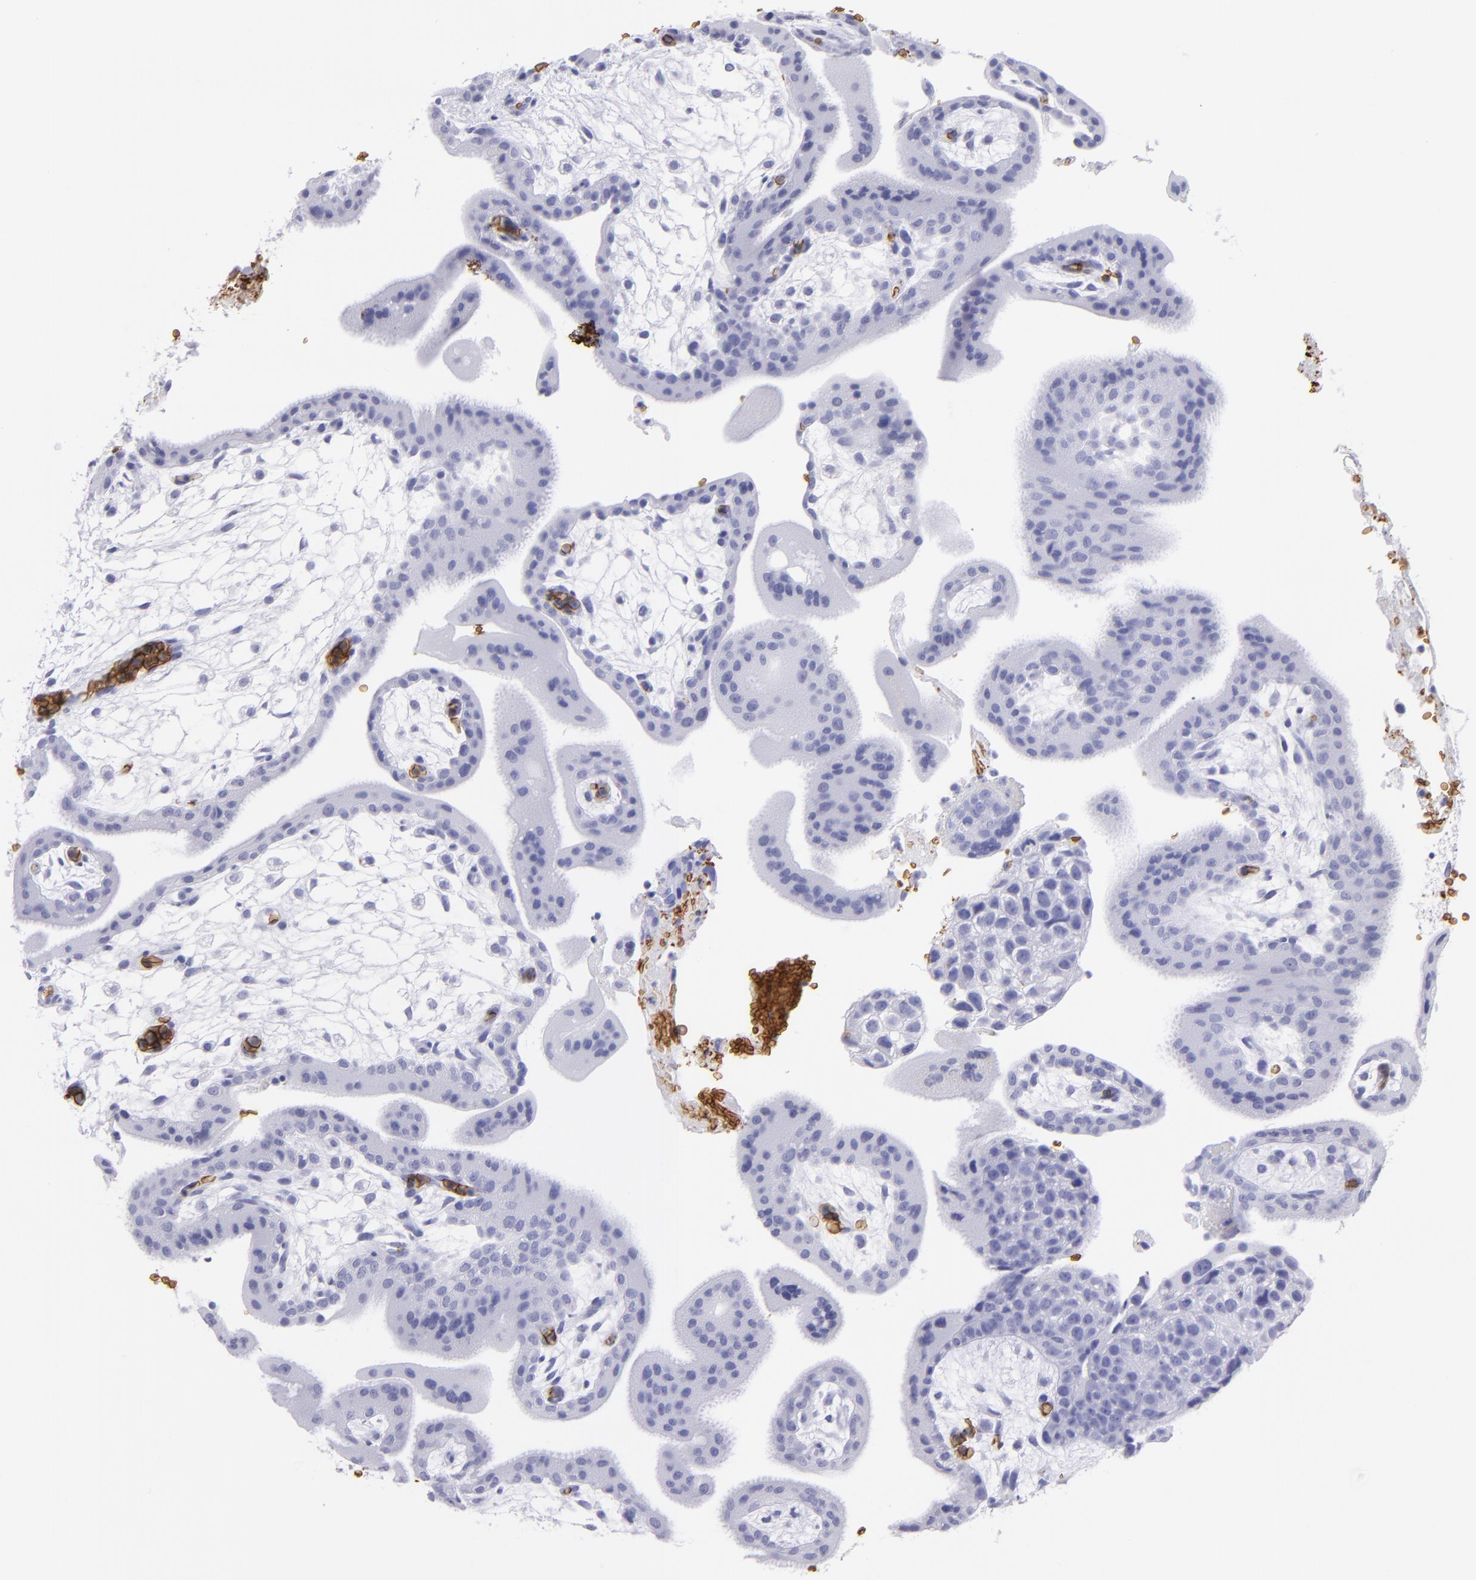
{"staining": {"intensity": "negative", "quantity": "none", "location": "none"}, "tissue": "placenta", "cell_type": "Decidual cells", "image_type": "normal", "snomed": [{"axis": "morphology", "description": "Normal tissue, NOS"}, {"axis": "topography", "description": "Placenta"}], "caption": "Decidual cells are negative for protein expression in normal human placenta. Brightfield microscopy of immunohistochemistry (IHC) stained with DAB (3,3'-diaminobenzidine) (brown) and hematoxylin (blue), captured at high magnification.", "gene": "GYPA", "patient": {"sex": "female", "age": 35}}